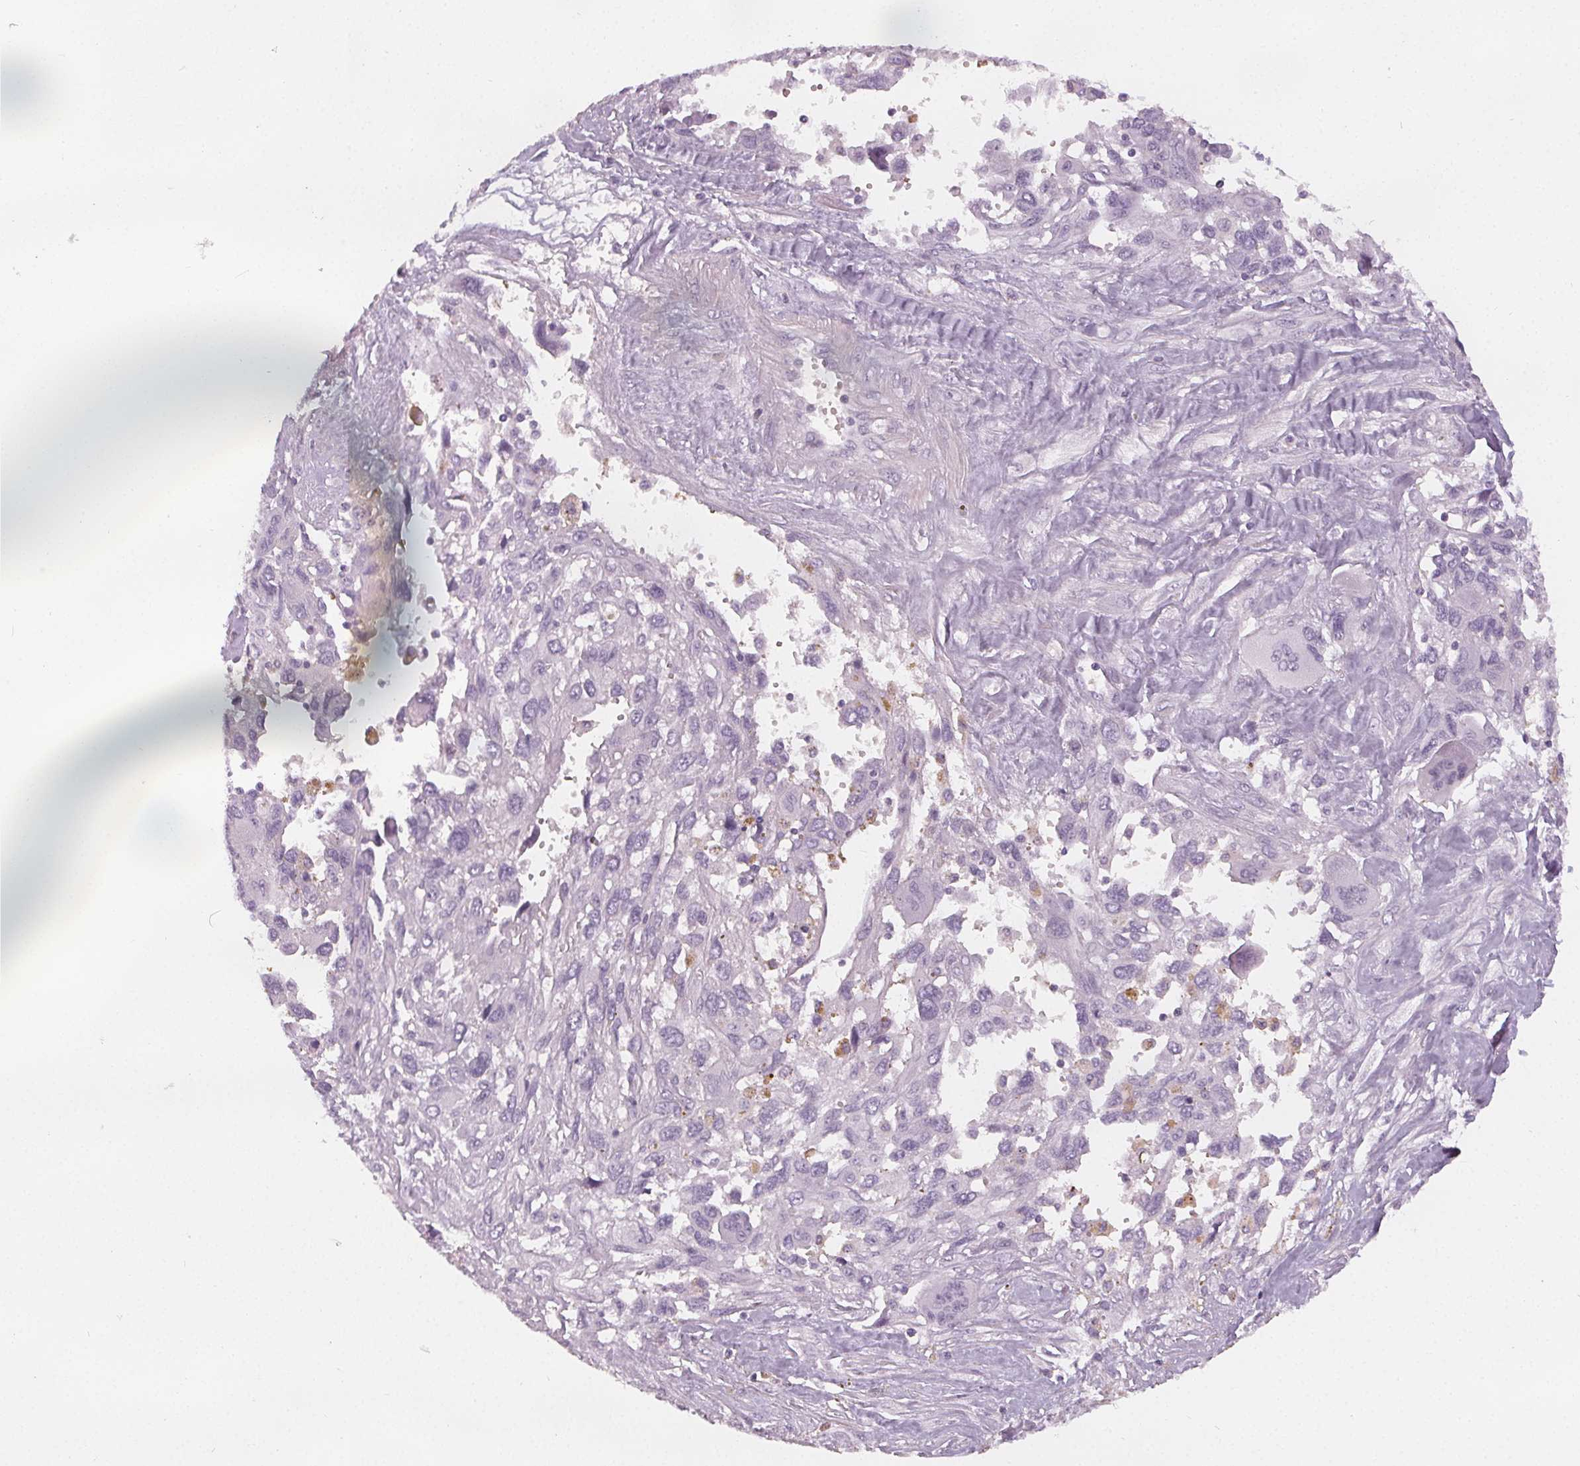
{"staining": {"intensity": "negative", "quantity": "none", "location": "none"}, "tissue": "pancreatic cancer", "cell_type": "Tumor cells", "image_type": "cancer", "snomed": [{"axis": "morphology", "description": "Adenocarcinoma, NOS"}, {"axis": "topography", "description": "Pancreas"}], "caption": "High power microscopy micrograph of an immunohistochemistry image of adenocarcinoma (pancreatic), revealing no significant positivity in tumor cells. (DAB (3,3'-diaminobenzidine) immunohistochemistry (IHC), high magnification).", "gene": "SLC5A12", "patient": {"sex": "female", "age": 47}}